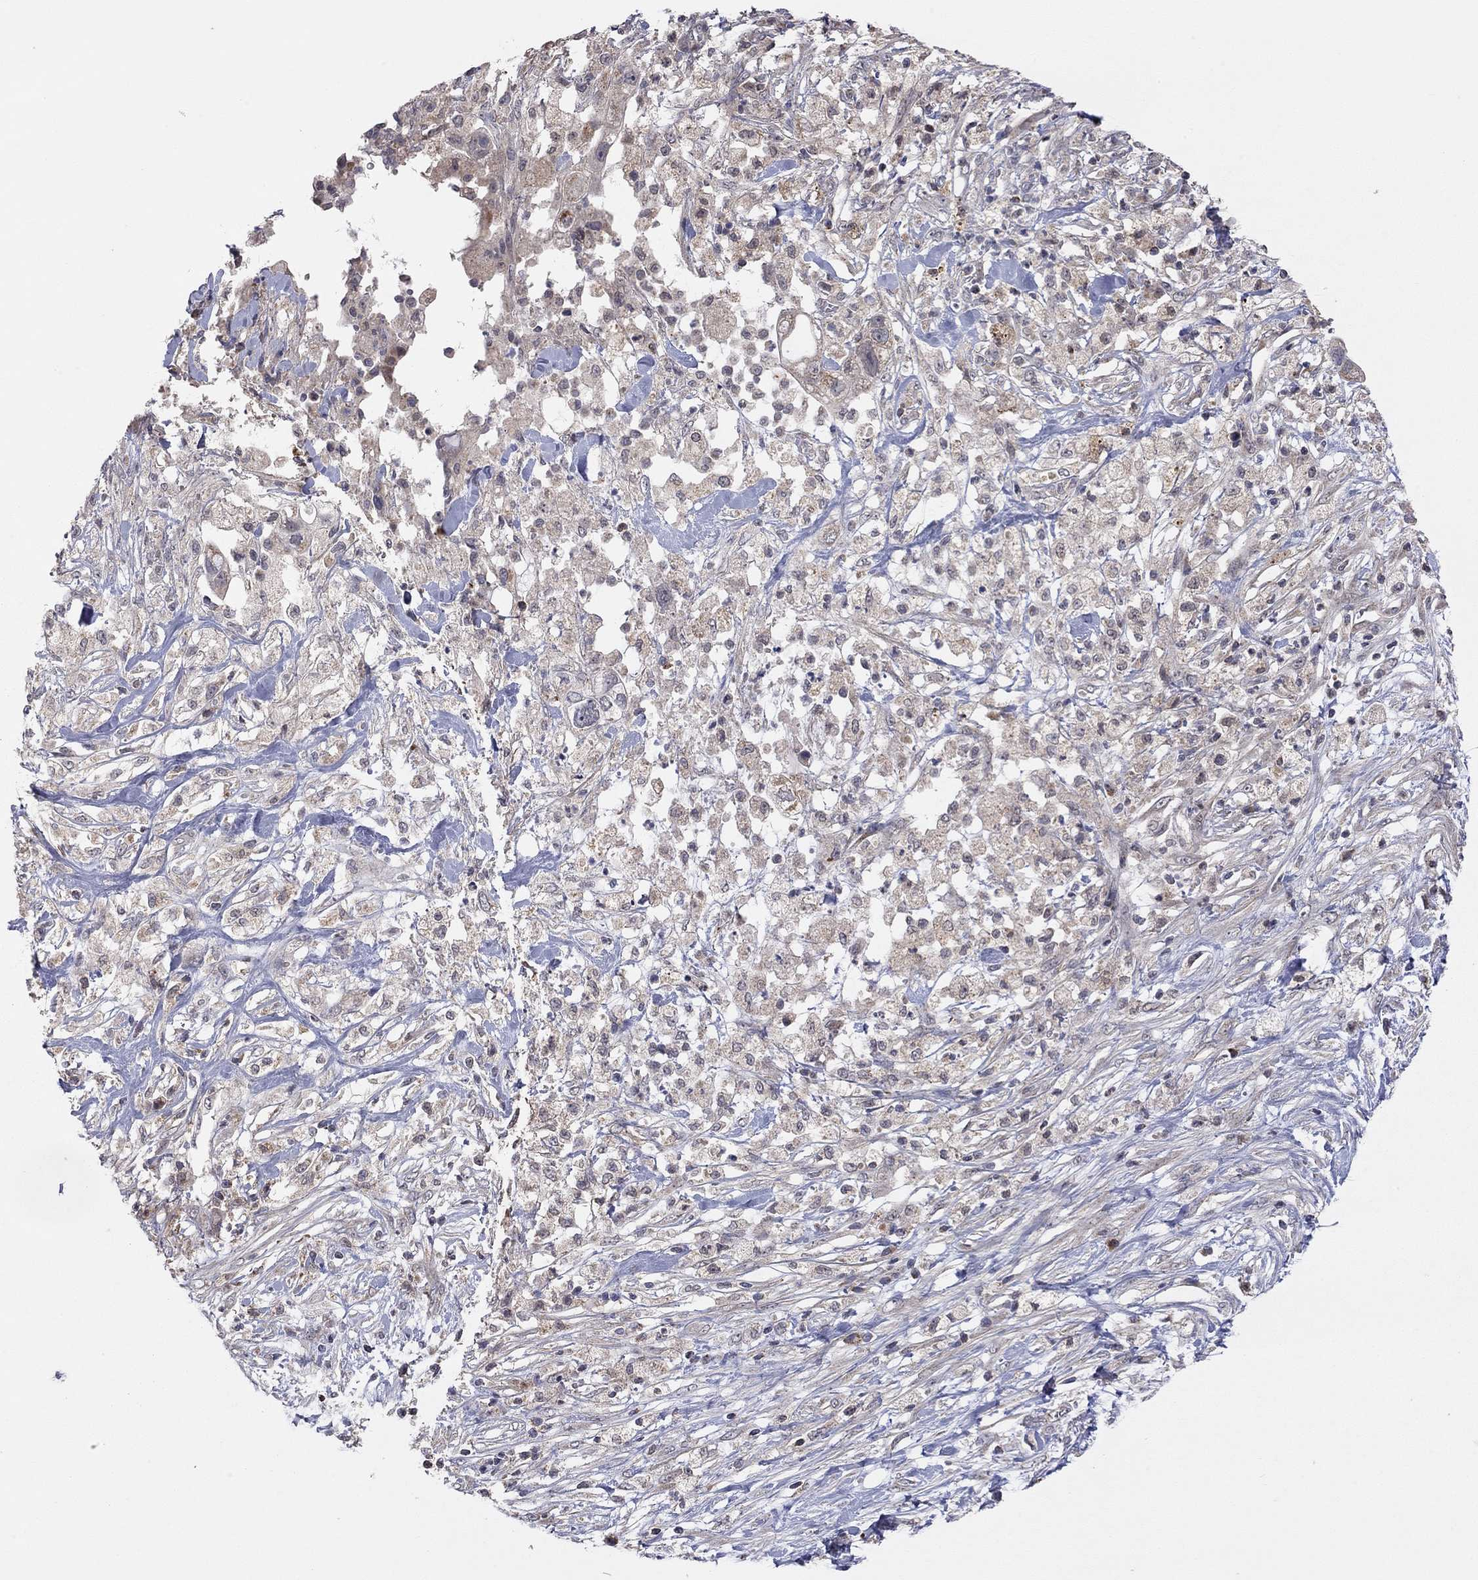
{"staining": {"intensity": "moderate", "quantity": "<25%", "location": "cytoplasmic/membranous"}, "tissue": "pancreatic cancer", "cell_type": "Tumor cells", "image_type": "cancer", "snomed": [{"axis": "morphology", "description": "Adenocarcinoma, NOS"}, {"axis": "topography", "description": "Pancreas"}], "caption": "Pancreatic adenocarcinoma was stained to show a protein in brown. There is low levels of moderate cytoplasmic/membranous positivity in approximately <25% of tumor cells.", "gene": "IDS", "patient": {"sex": "female", "age": 72}}